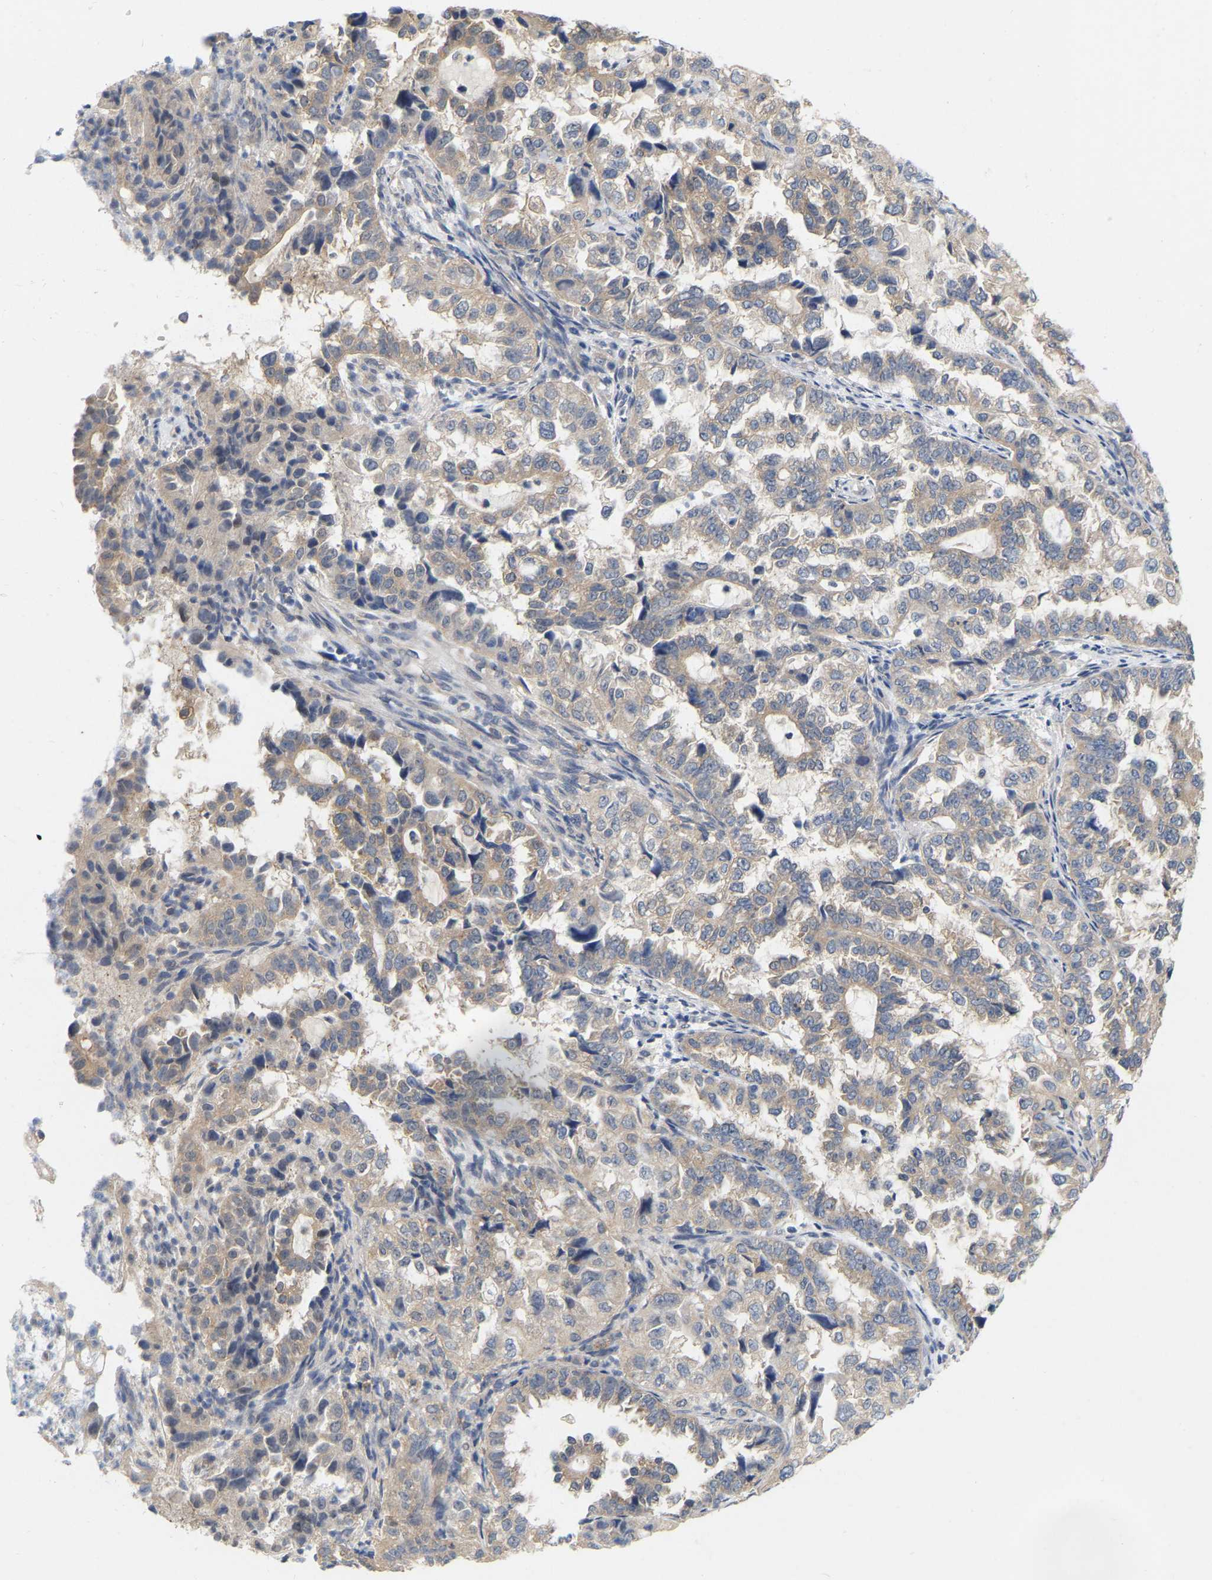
{"staining": {"intensity": "weak", "quantity": "25%-75%", "location": "cytoplasmic/membranous"}, "tissue": "endometrial cancer", "cell_type": "Tumor cells", "image_type": "cancer", "snomed": [{"axis": "morphology", "description": "Adenocarcinoma, NOS"}, {"axis": "topography", "description": "Endometrium"}], "caption": "Immunohistochemical staining of endometrial cancer (adenocarcinoma) shows weak cytoplasmic/membranous protein positivity in approximately 25%-75% of tumor cells.", "gene": "WIPI2", "patient": {"sex": "female", "age": 85}}